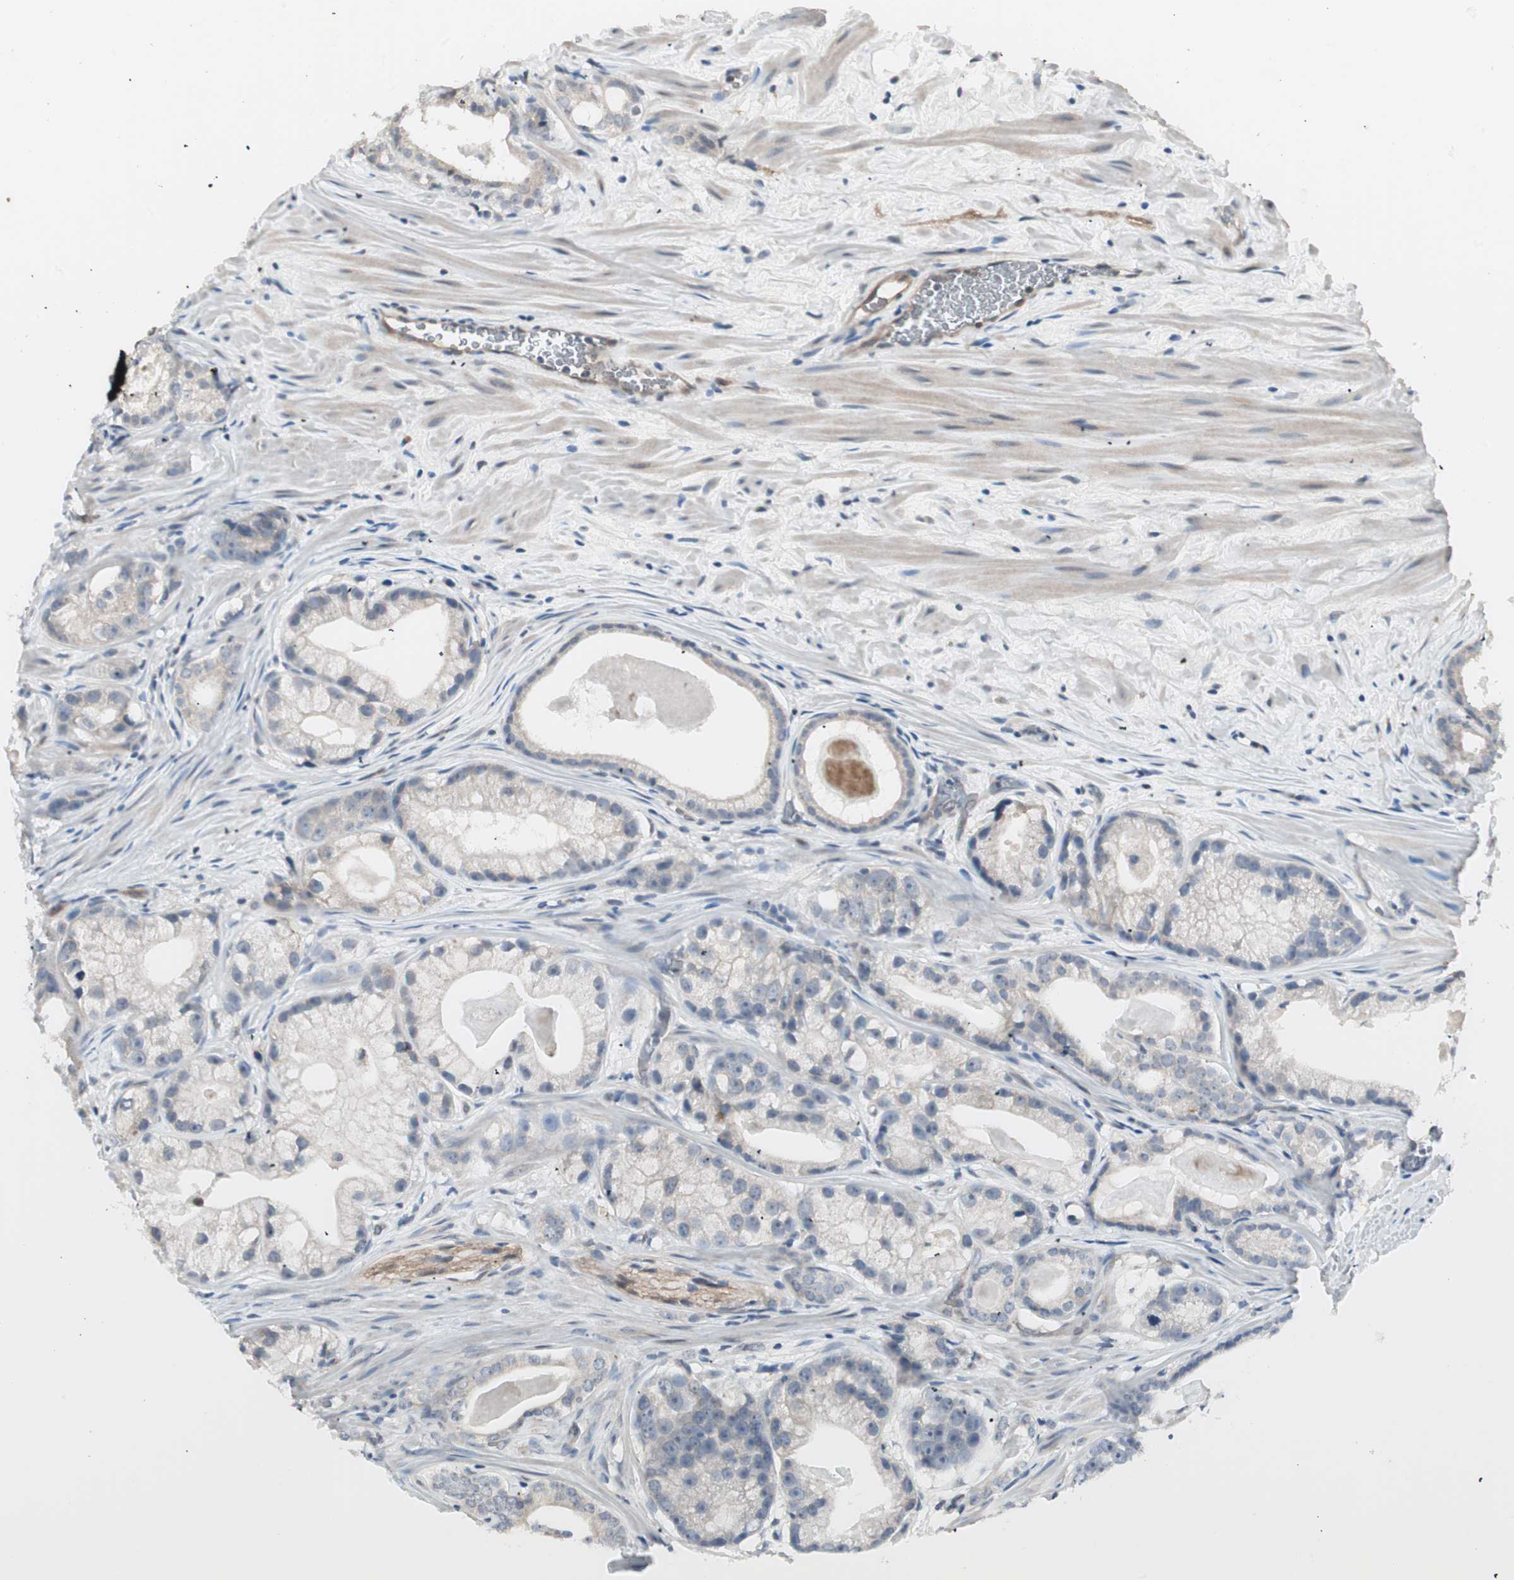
{"staining": {"intensity": "negative", "quantity": "none", "location": "none"}, "tissue": "prostate cancer", "cell_type": "Tumor cells", "image_type": "cancer", "snomed": [{"axis": "morphology", "description": "Adenocarcinoma, Low grade"}, {"axis": "topography", "description": "Prostate"}], "caption": "Tumor cells are negative for protein expression in human prostate adenocarcinoma (low-grade). Brightfield microscopy of IHC stained with DAB (3,3'-diaminobenzidine) (brown) and hematoxylin (blue), captured at high magnification.", "gene": "ITGB4", "patient": {"sex": "male", "age": 59}}